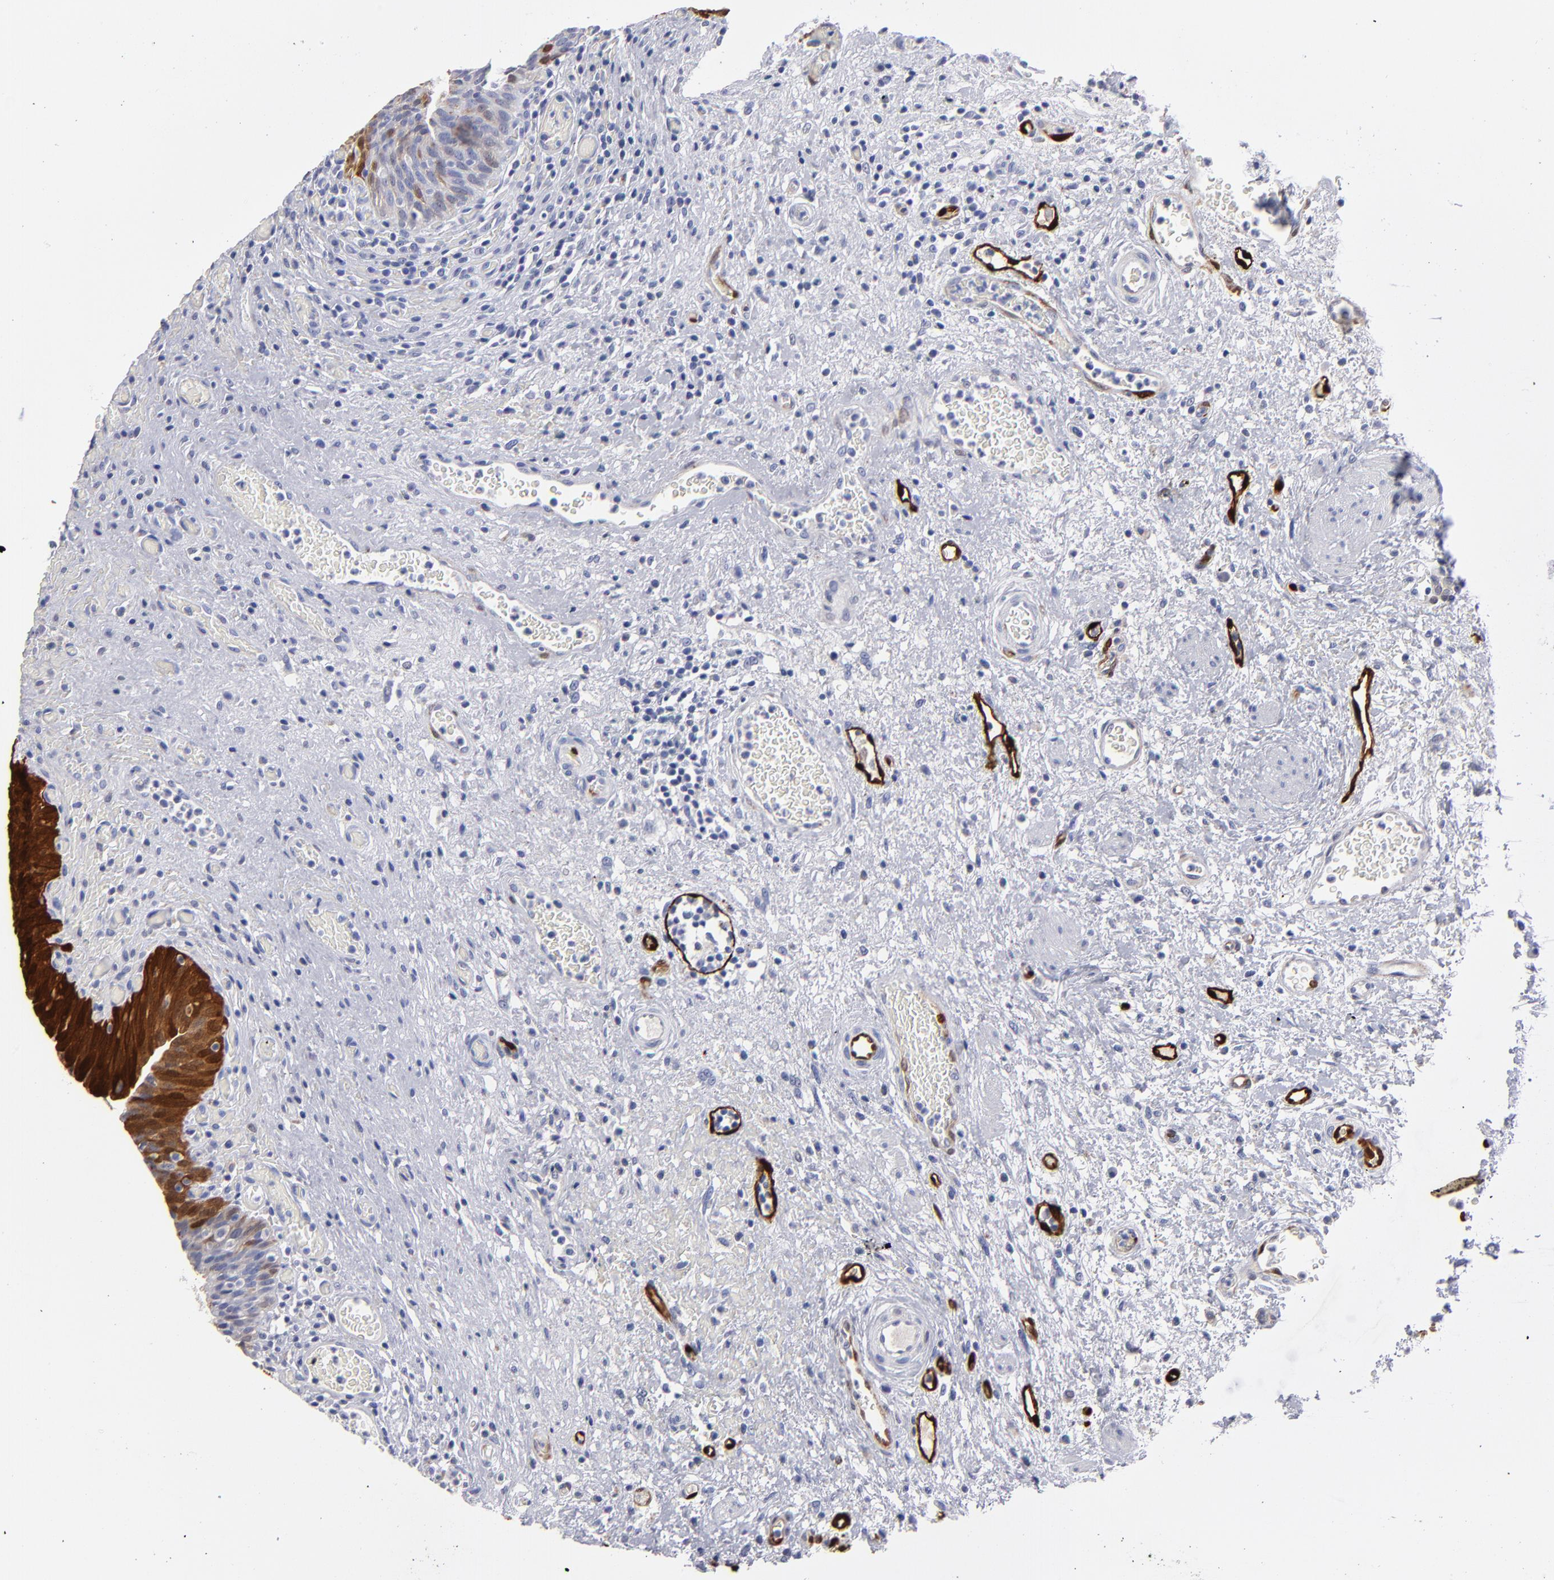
{"staining": {"intensity": "strong", "quantity": ">75%", "location": "cytoplasmic/membranous"}, "tissue": "urinary bladder", "cell_type": "Urothelial cells", "image_type": "normal", "snomed": [{"axis": "morphology", "description": "Normal tissue, NOS"}, {"axis": "morphology", "description": "Urothelial carcinoma, High grade"}, {"axis": "topography", "description": "Urinary bladder"}], "caption": "DAB immunohistochemical staining of unremarkable urinary bladder shows strong cytoplasmic/membranous protein positivity in approximately >75% of urothelial cells. (DAB (3,3'-diaminobenzidine) = brown stain, brightfield microscopy at high magnification).", "gene": "FABP4", "patient": {"sex": "male", "age": 51}}